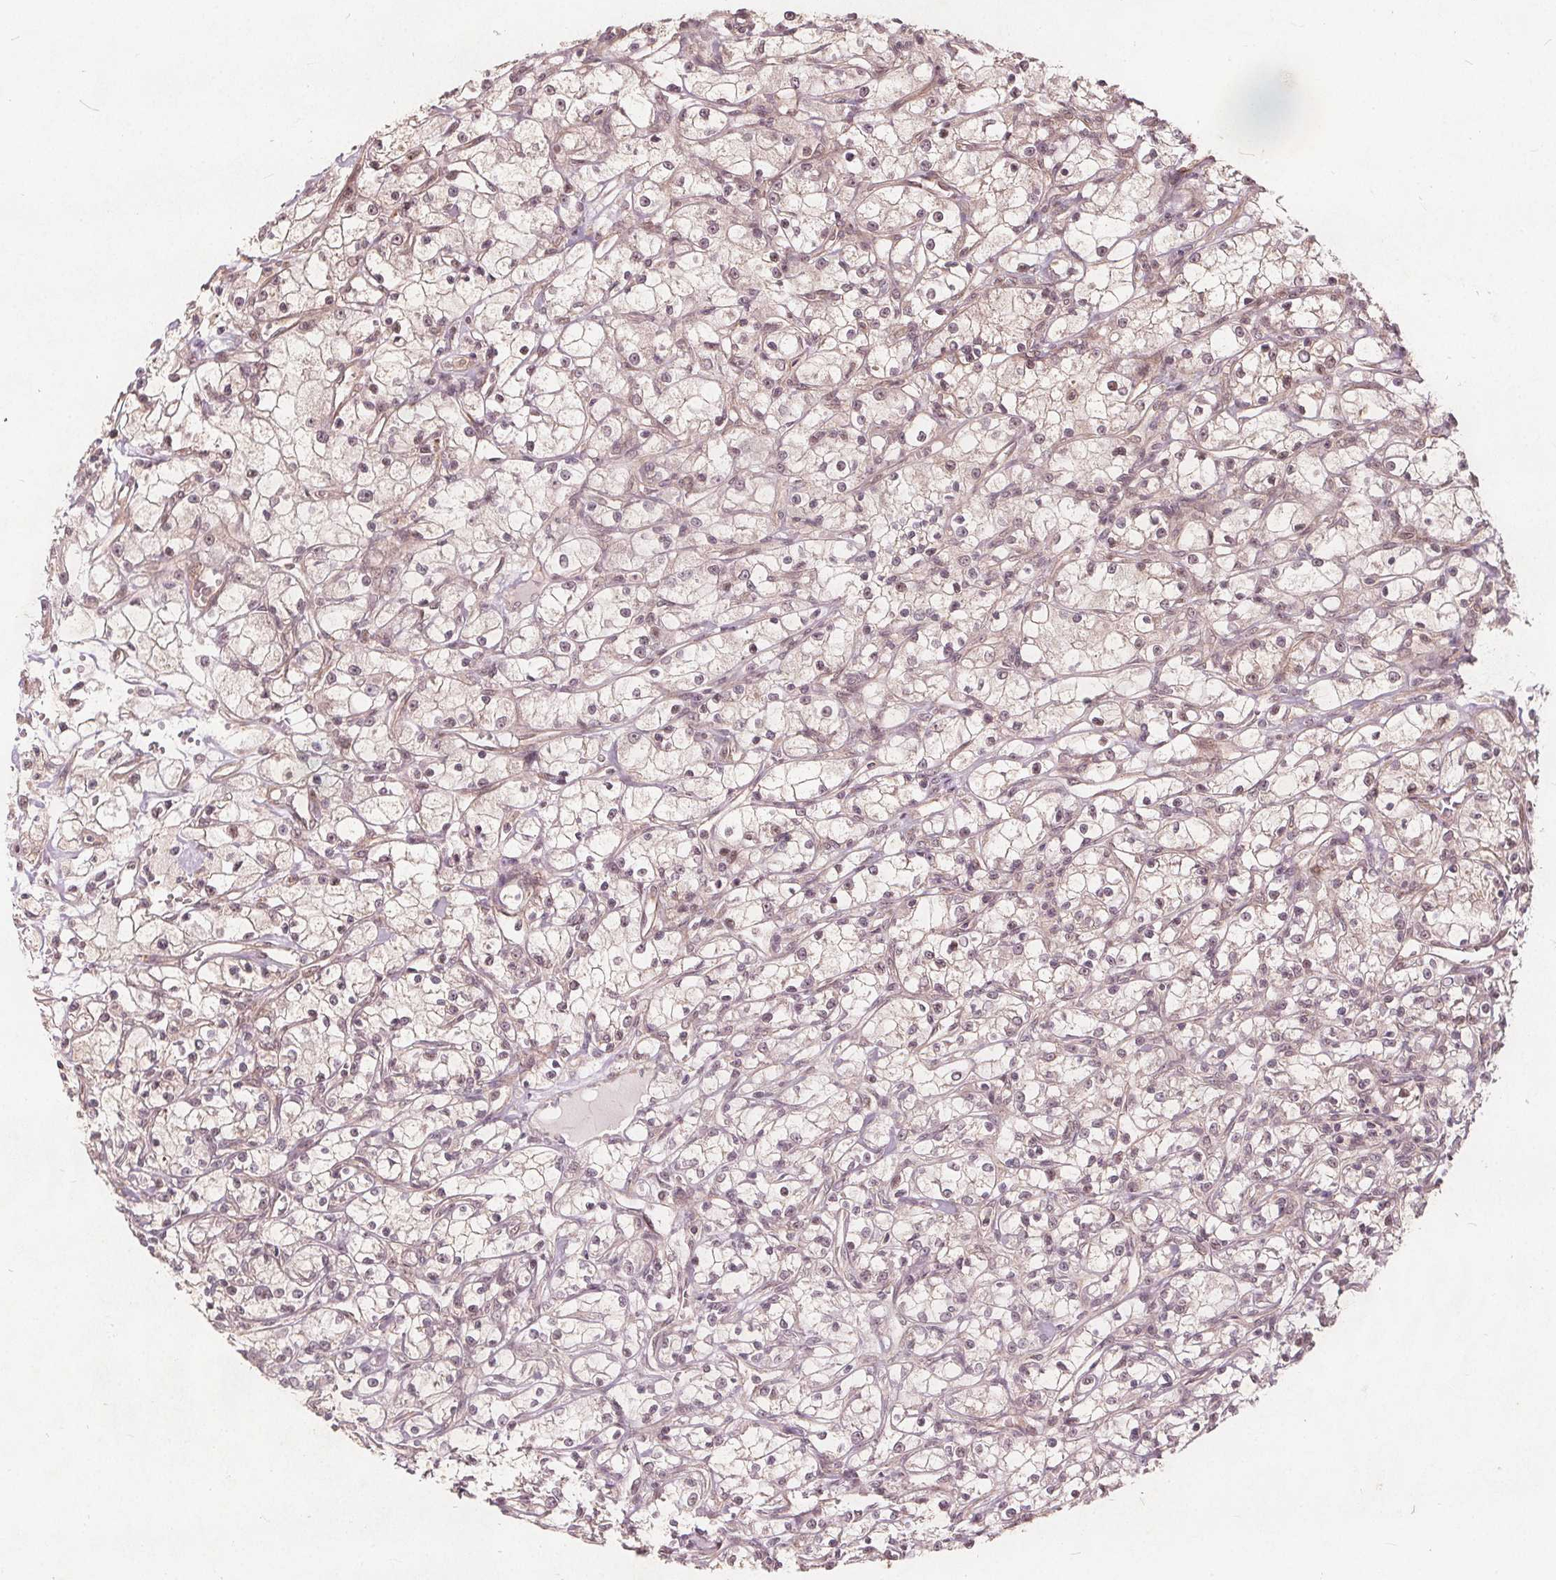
{"staining": {"intensity": "negative", "quantity": "none", "location": "none"}, "tissue": "renal cancer", "cell_type": "Tumor cells", "image_type": "cancer", "snomed": [{"axis": "morphology", "description": "Adenocarcinoma, NOS"}, {"axis": "topography", "description": "Kidney"}], "caption": "Histopathology image shows no protein expression in tumor cells of renal adenocarcinoma tissue.", "gene": "PPP1CB", "patient": {"sex": "female", "age": 59}}